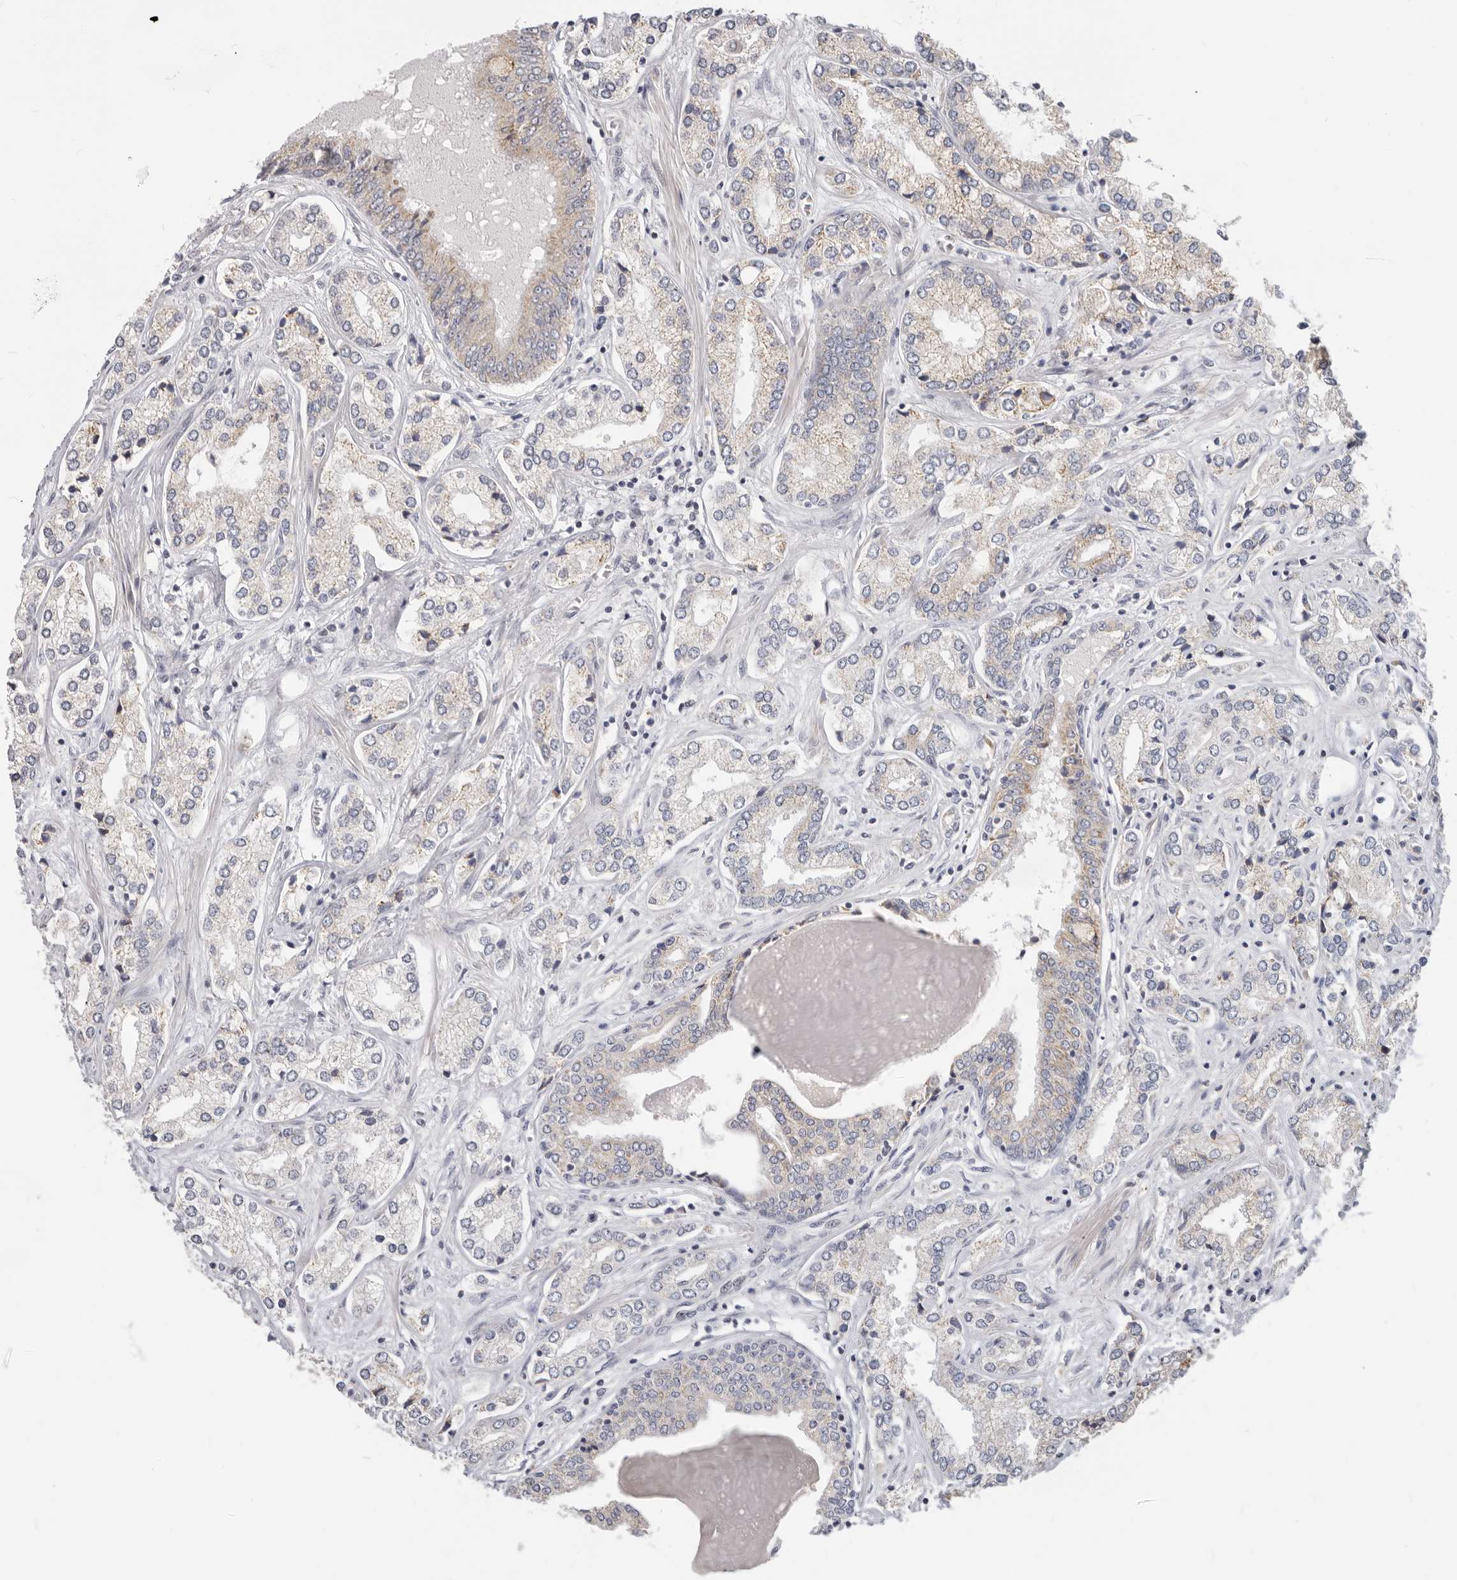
{"staining": {"intensity": "weak", "quantity": "<25%", "location": "cytoplasmic/membranous"}, "tissue": "prostate cancer", "cell_type": "Tumor cells", "image_type": "cancer", "snomed": [{"axis": "morphology", "description": "Adenocarcinoma, High grade"}, {"axis": "topography", "description": "Prostate"}], "caption": "High power microscopy image of an immunohistochemistry (IHC) image of prostate cancer, revealing no significant positivity in tumor cells. Brightfield microscopy of immunohistochemistry (IHC) stained with DAB (3,3'-diaminobenzidine) (brown) and hematoxylin (blue), captured at high magnification.", "gene": "TFB2M", "patient": {"sex": "male", "age": 66}}